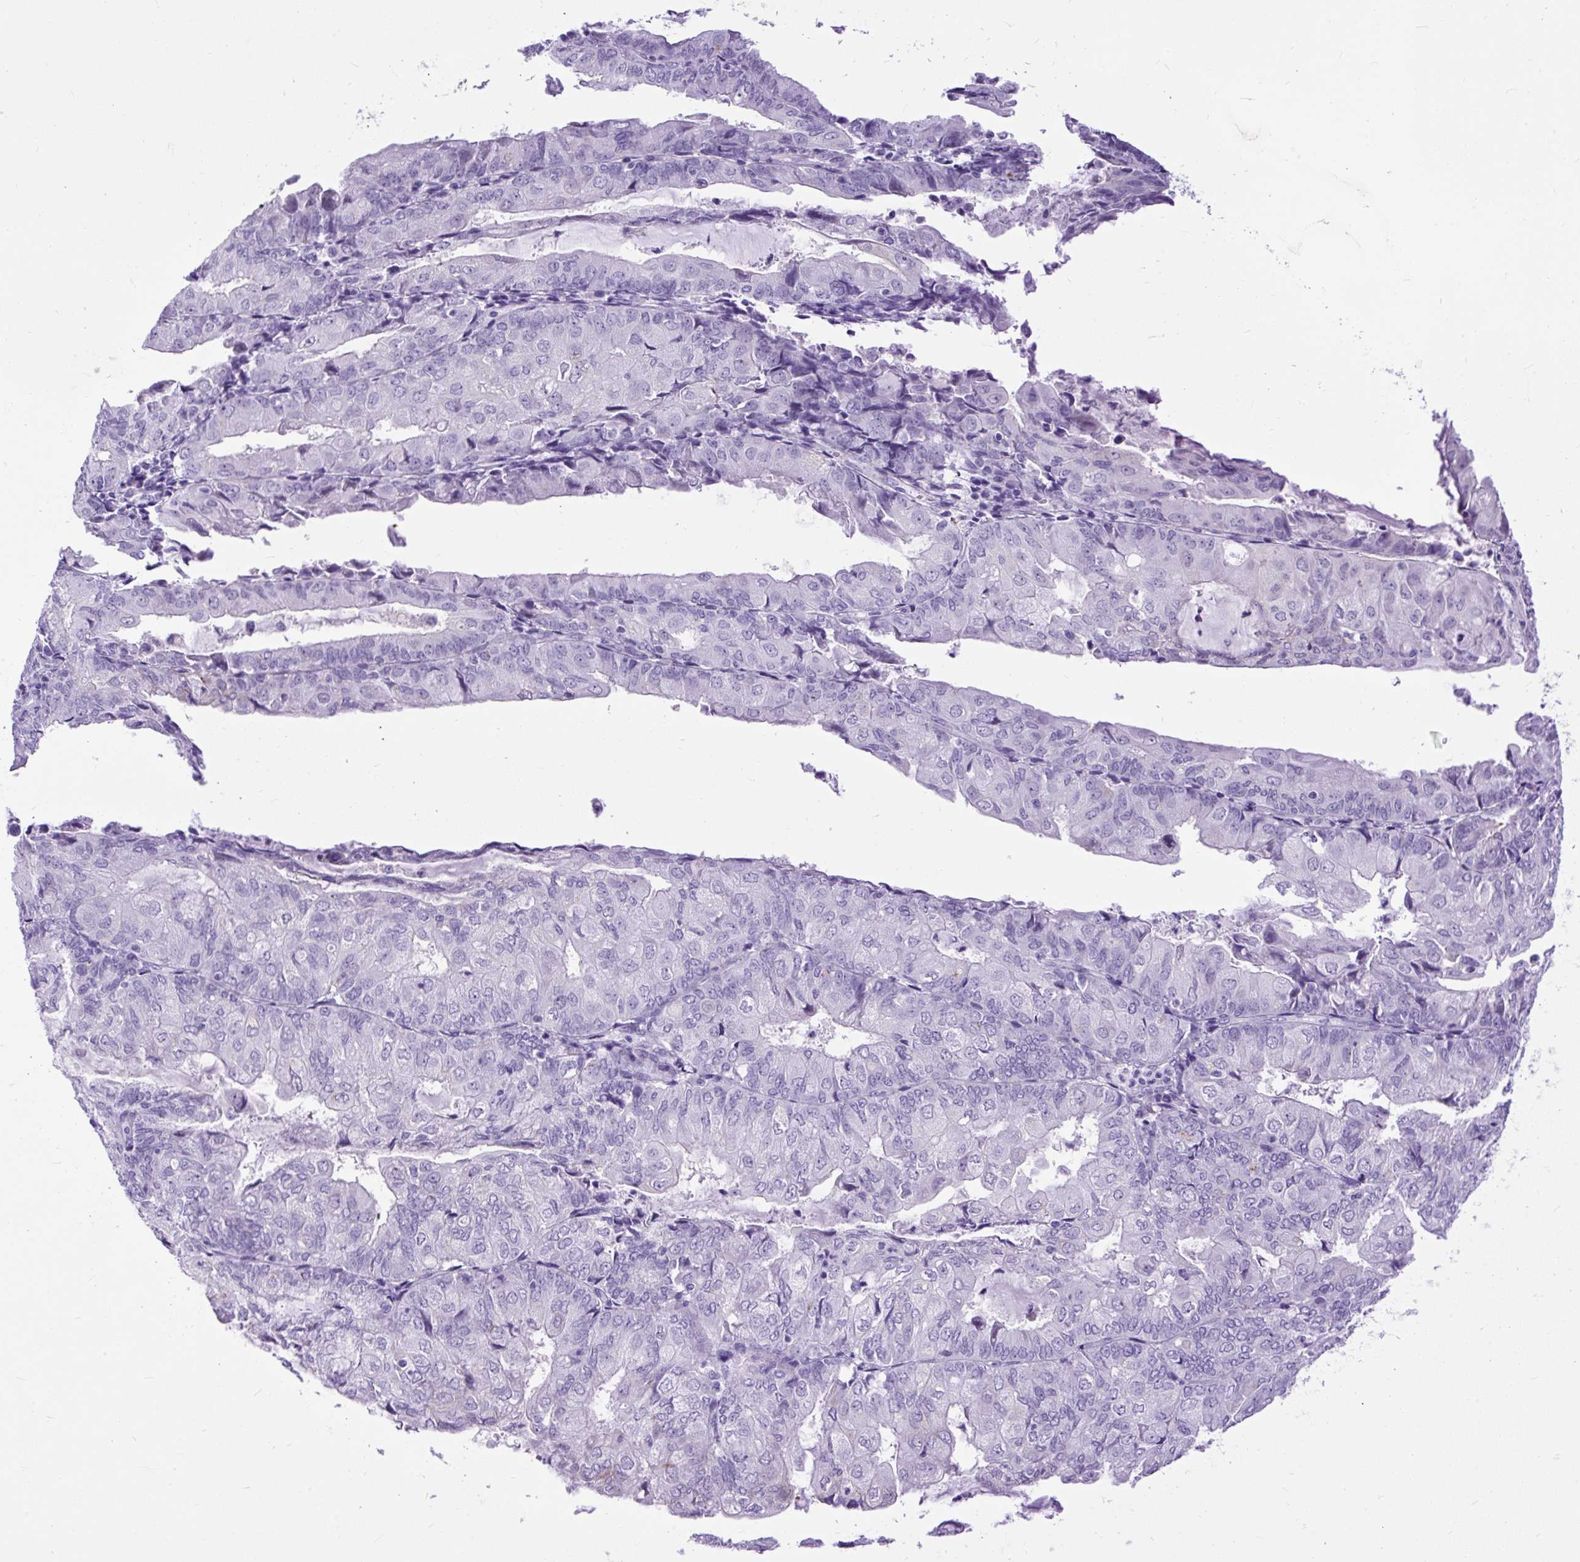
{"staining": {"intensity": "negative", "quantity": "none", "location": "none"}, "tissue": "endometrial cancer", "cell_type": "Tumor cells", "image_type": "cancer", "snomed": [{"axis": "morphology", "description": "Adenocarcinoma, NOS"}, {"axis": "topography", "description": "Endometrium"}], "caption": "An IHC photomicrograph of endometrial cancer is shown. There is no staining in tumor cells of endometrial cancer. (Immunohistochemistry, brightfield microscopy, high magnification).", "gene": "ZNF256", "patient": {"sex": "female", "age": 81}}